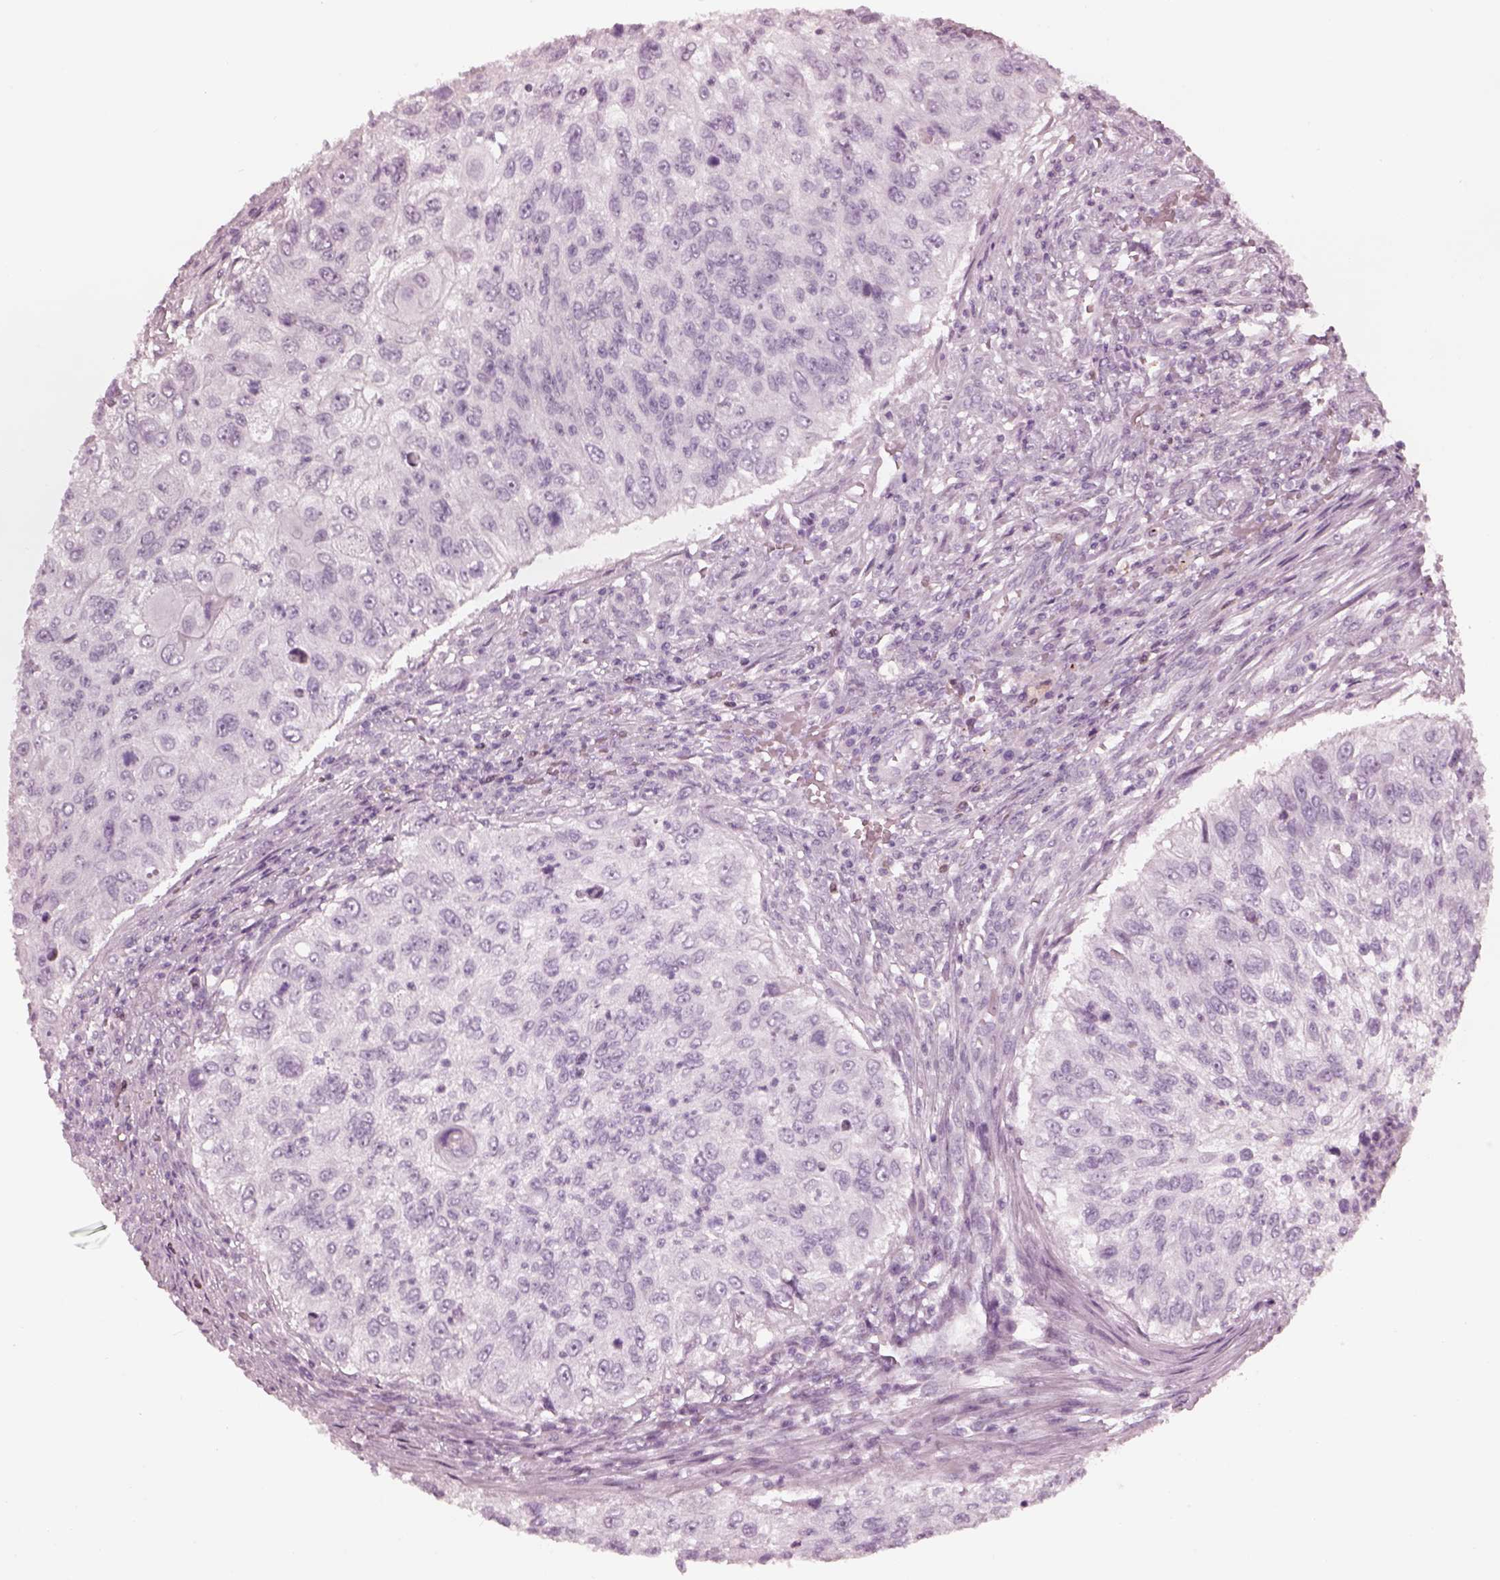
{"staining": {"intensity": "negative", "quantity": "none", "location": "none"}, "tissue": "urothelial cancer", "cell_type": "Tumor cells", "image_type": "cancer", "snomed": [{"axis": "morphology", "description": "Urothelial carcinoma, High grade"}, {"axis": "topography", "description": "Urinary bladder"}], "caption": "Human urothelial carcinoma (high-grade) stained for a protein using IHC shows no expression in tumor cells.", "gene": "RSPH9", "patient": {"sex": "female", "age": 60}}